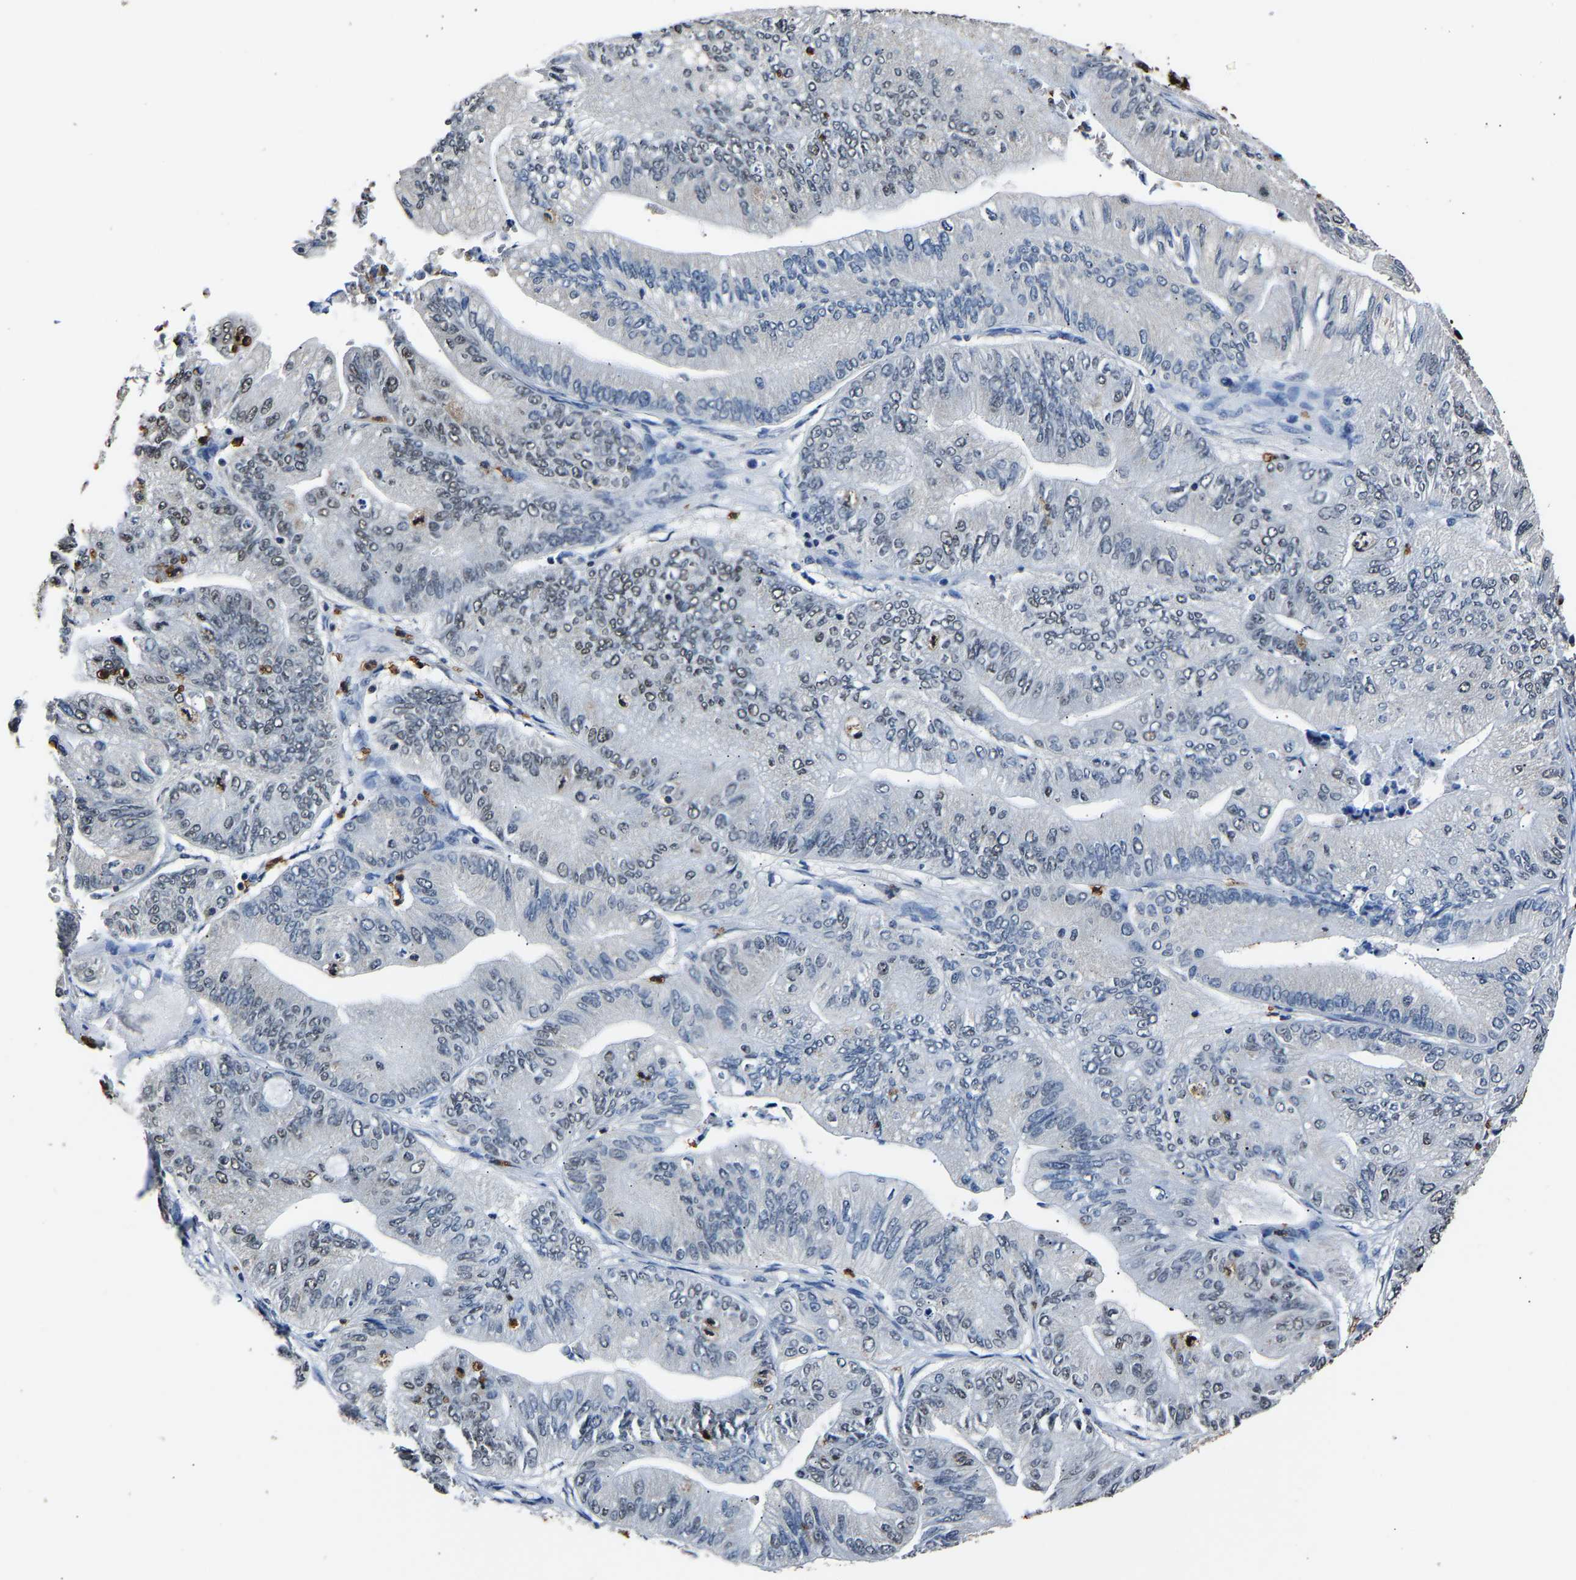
{"staining": {"intensity": "weak", "quantity": "<25%", "location": "nuclear"}, "tissue": "ovarian cancer", "cell_type": "Tumor cells", "image_type": "cancer", "snomed": [{"axis": "morphology", "description": "Cystadenocarcinoma, mucinous, NOS"}, {"axis": "topography", "description": "Ovary"}], "caption": "IHC histopathology image of neoplastic tissue: ovarian cancer (mucinous cystadenocarcinoma) stained with DAB (3,3'-diaminobenzidine) exhibits no significant protein positivity in tumor cells. The staining is performed using DAB brown chromogen with nuclei counter-stained in using hematoxylin.", "gene": "SAFB", "patient": {"sex": "female", "age": 61}}